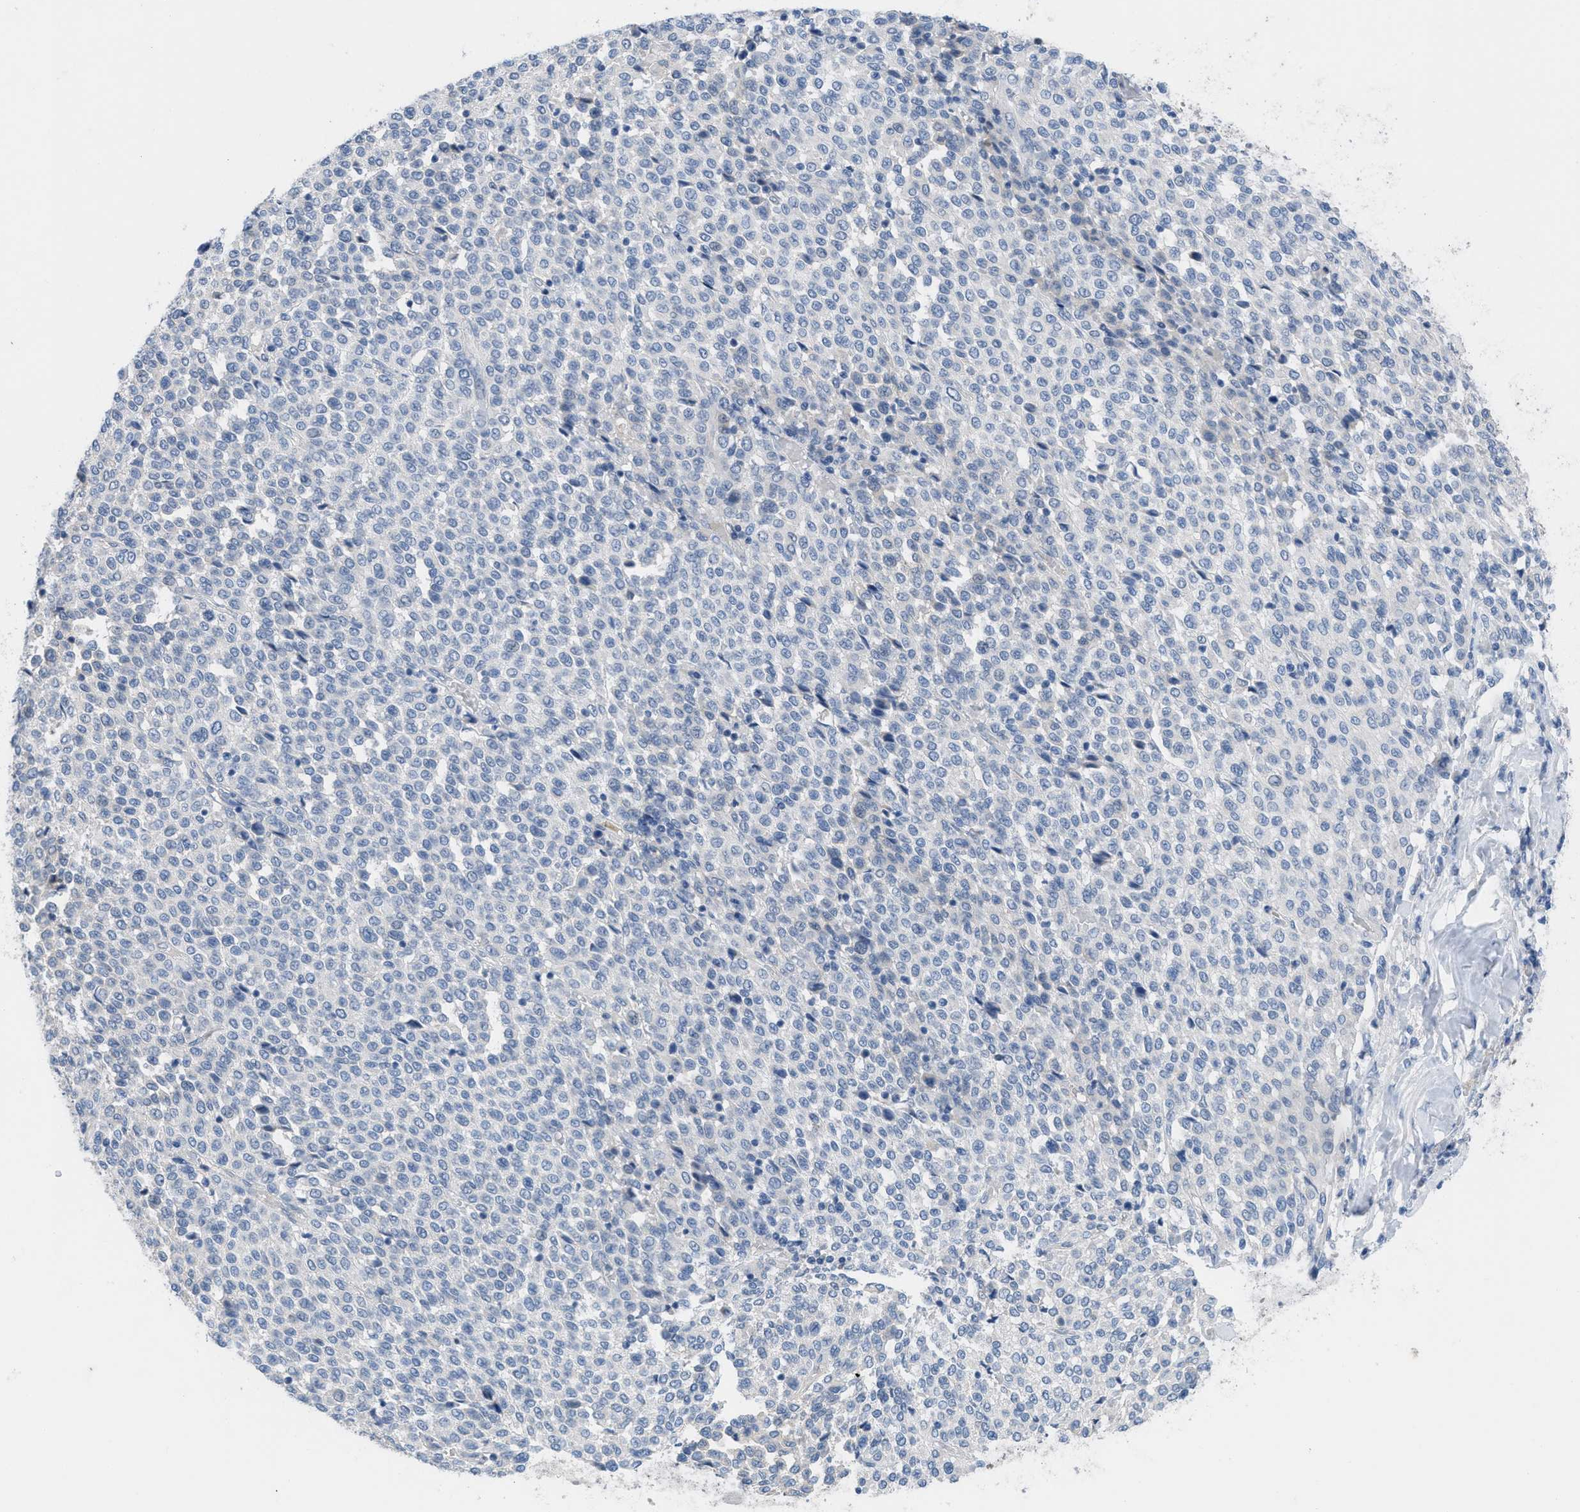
{"staining": {"intensity": "negative", "quantity": "none", "location": "none"}, "tissue": "melanoma", "cell_type": "Tumor cells", "image_type": "cancer", "snomed": [{"axis": "morphology", "description": "Malignant melanoma, Metastatic site"}, {"axis": "topography", "description": "Pancreas"}], "caption": "An image of human malignant melanoma (metastatic site) is negative for staining in tumor cells. (Immunohistochemistry, brightfield microscopy, high magnification).", "gene": "HPX", "patient": {"sex": "female", "age": 30}}